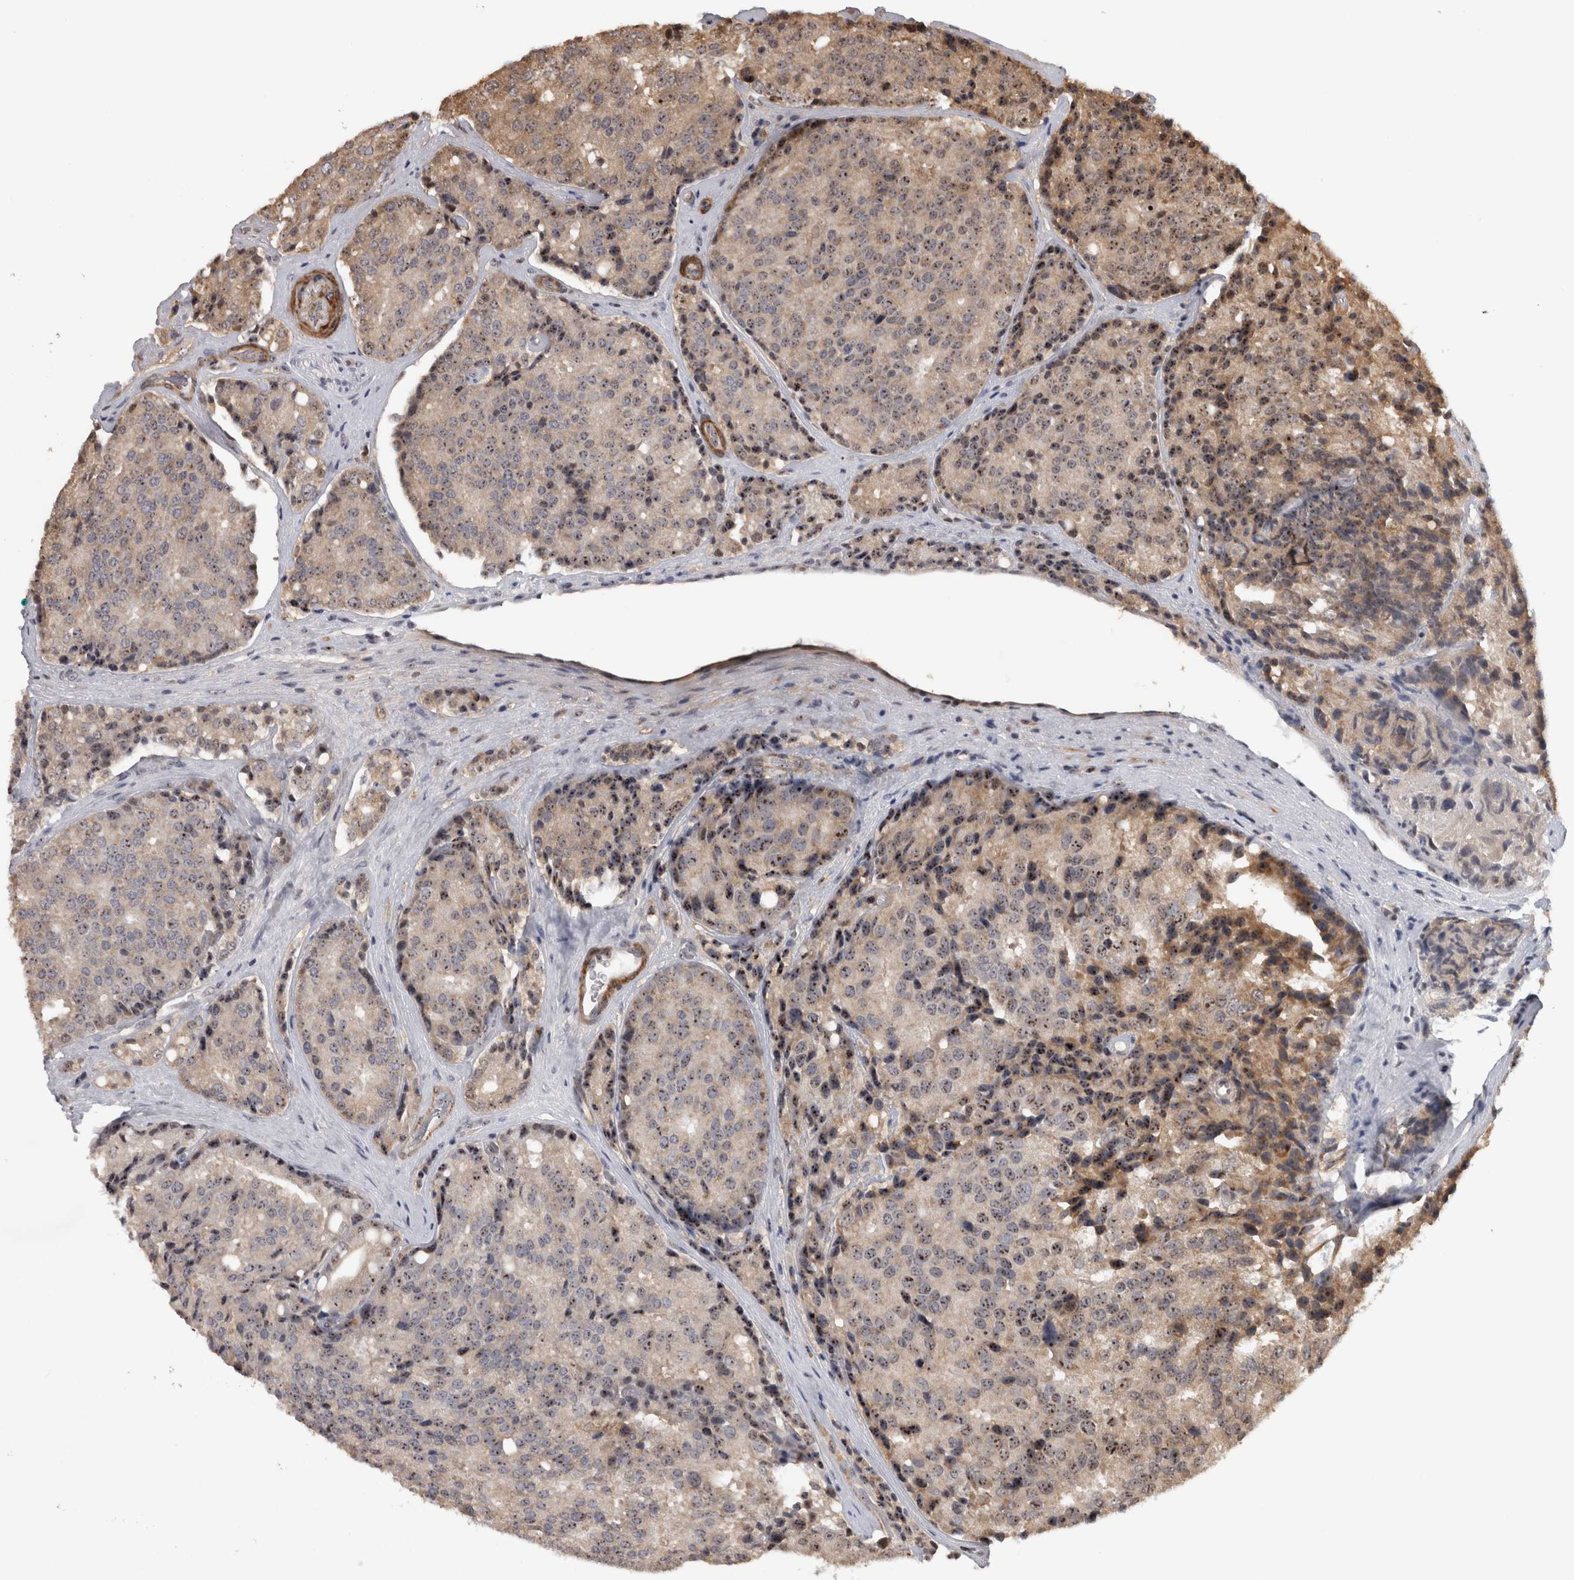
{"staining": {"intensity": "moderate", "quantity": "25%-75%", "location": "cytoplasmic/membranous,nuclear"}, "tissue": "prostate cancer", "cell_type": "Tumor cells", "image_type": "cancer", "snomed": [{"axis": "morphology", "description": "Adenocarcinoma, High grade"}, {"axis": "topography", "description": "Prostate"}], "caption": "Prostate cancer (adenocarcinoma (high-grade)) stained with immunohistochemistry demonstrates moderate cytoplasmic/membranous and nuclear expression in about 25%-75% of tumor cells.", "gene": "TDRD7", "patient": {"sex": "male", "age": 50}}